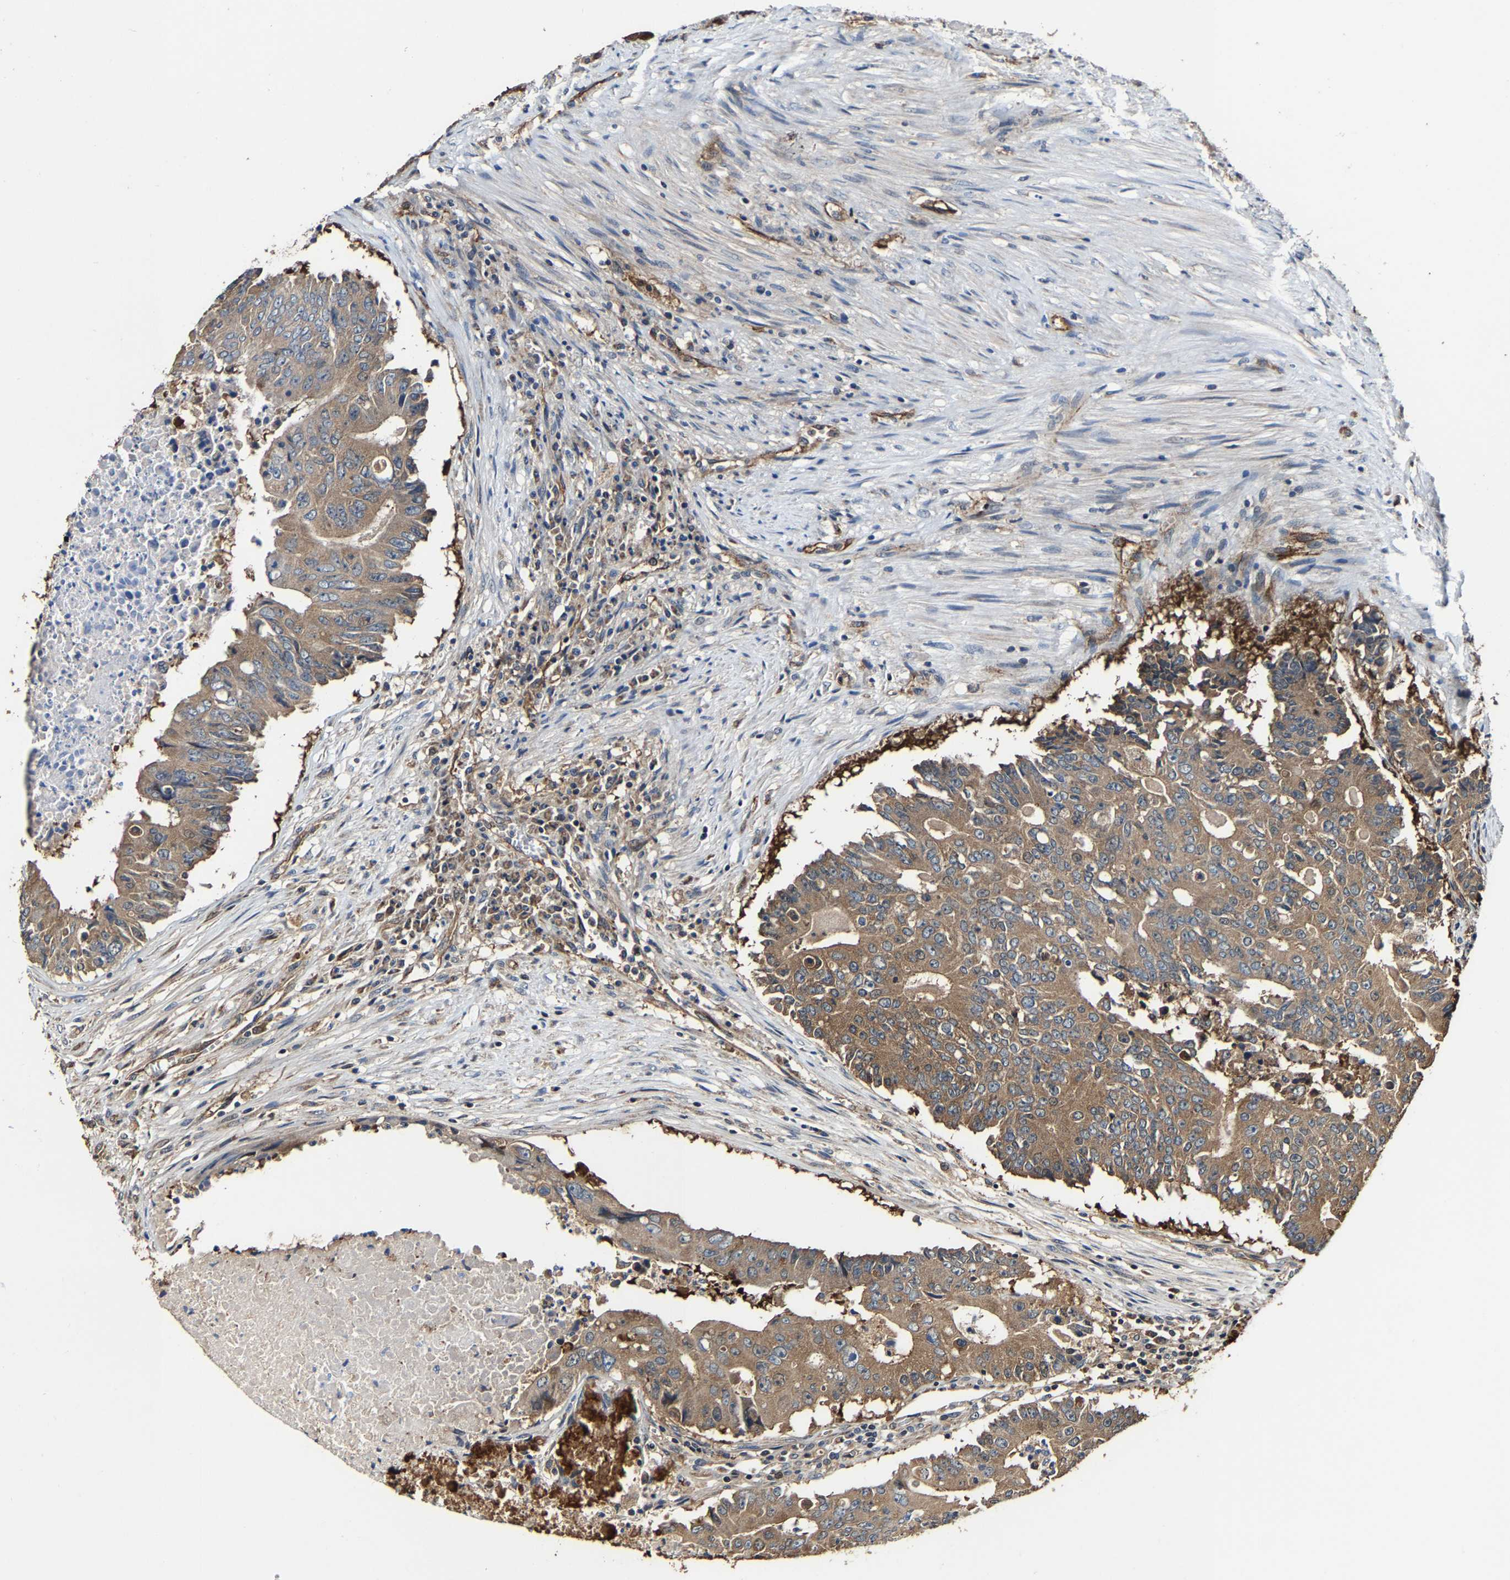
{"staining": {"intensity": "moderate", "quantity": ">75%", "location": "cytoplasmic/membranous"}, "tissue": "colorectal cancer", "cell_type": "Tumor cells", "image_type": "cancer", "snomed": [{"axis": "morphology", "description": "Adenocarcinoma, NOS"}, {"axis": "topography", "description": "Colon"}], "caption": "About >75% of tumor cells in colorectal cancer (adenocarcinoma) exhibit moderate cytoplasmic/membranous protein expression as visualized by brown immunohistochemical staining.", "gene": "GFRA3", "patient": {"sex": "male", "age": 87}}